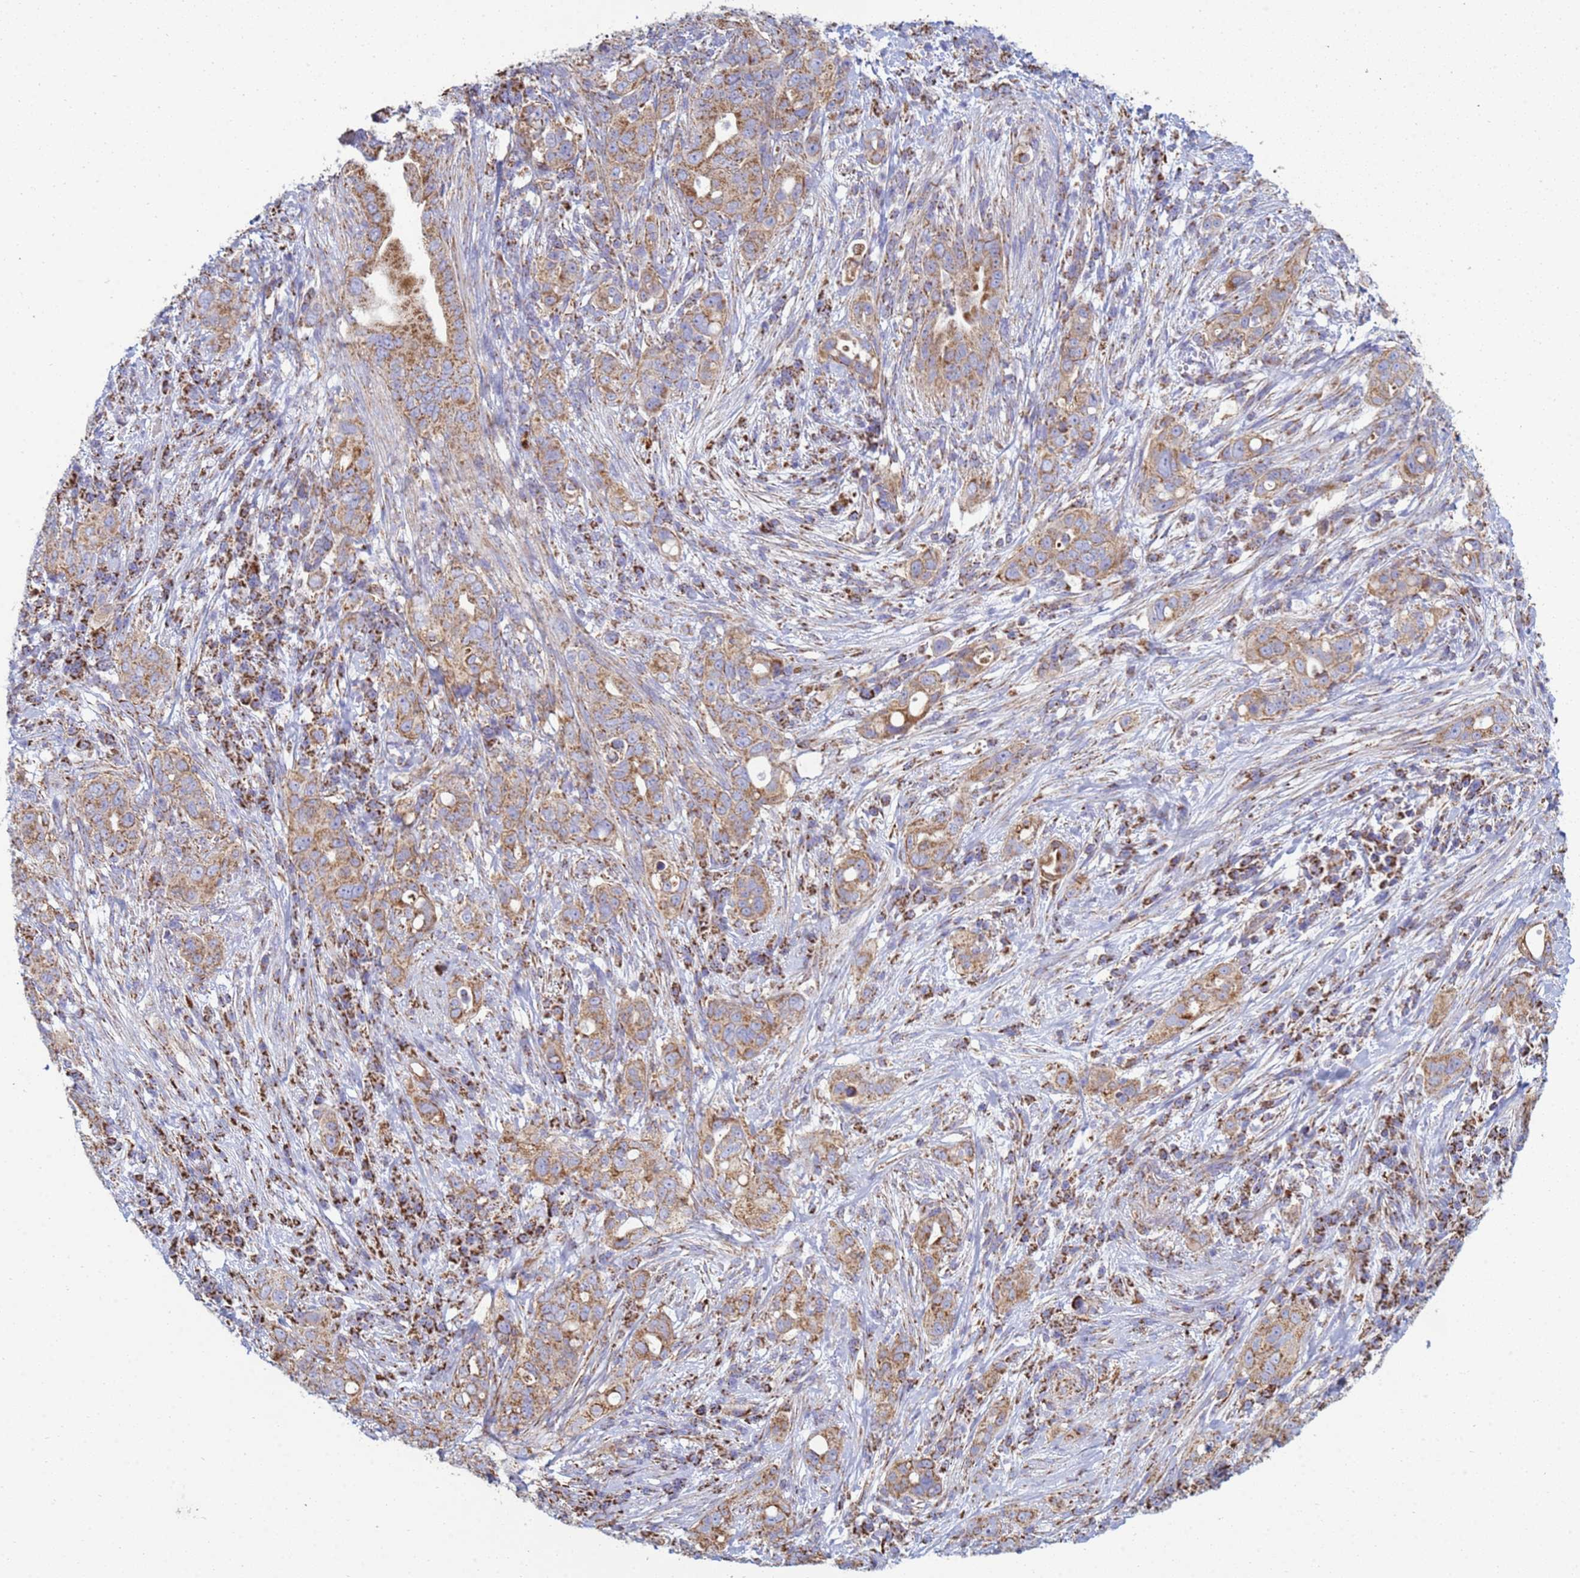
{"staining": {"intensity": "moderate", "quantity": ">75%", "location": "cytoplasmic/membranous"}, "tissue": "pancreatic cancer", "cell_type": "Tumor cells", "image_type": "cancer", "snomed": [{"axis": "morphology", "description": "Normal tissue, NOS"}, {"axis": "morphology", "description": "Adenocarcinoma, NOS"}, {"axis": "topography", "description": "Lymph node"}, {"axis": "topography", "description": "Pancreas"}], "caption": "This is an image of immunohistochemistry (IHC) staining of adenocarcinoma (pancreatic), which shows moderate positivity in the cytoplasmic/membranous of tumor cells.", "gene": "COQ4", "patient": {"sex": "female", "age": 67}}